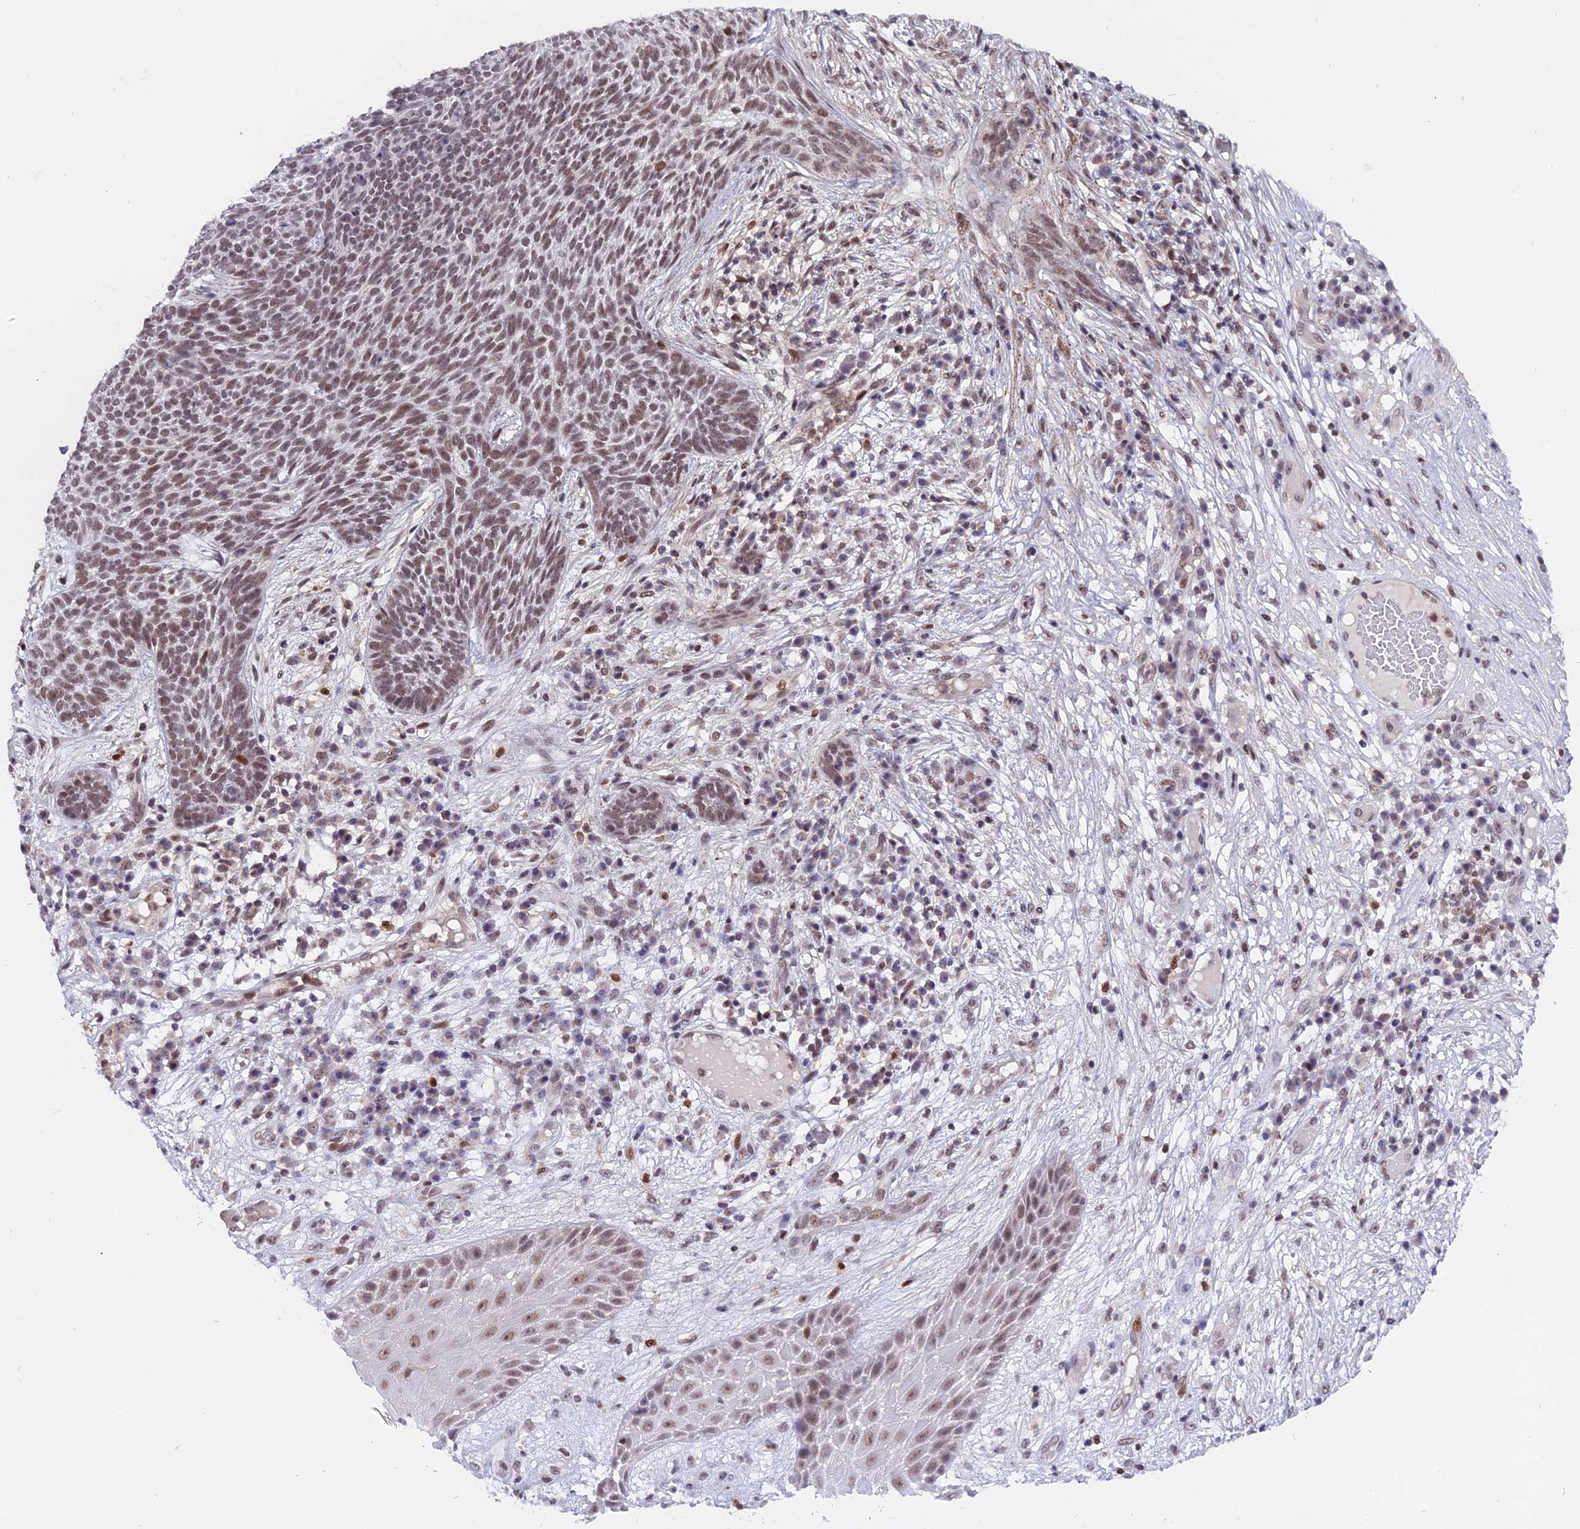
{"staining": {"intensity": "weak", "quantity": ">75%", "location": "nuclear"}, "tissue": "skin cancer", "cell_type": "Tumor cells", "image_type": "cancer", "snomed": [{"axis": "morphology", "description": "Normal tissue, NOS"}, {"axis": "morphology", "description": "Basal cell carcinoma"}, {"axis": "topography", "description": "Skin"}], "caption": "Immunohistochemical staining of skin basal cell carcinoma reveals low levels of weak nuclear positivity in about >75% of tumor cells.", "gene": "TADA3", "patient": {"sex": "male", "age": 64}}